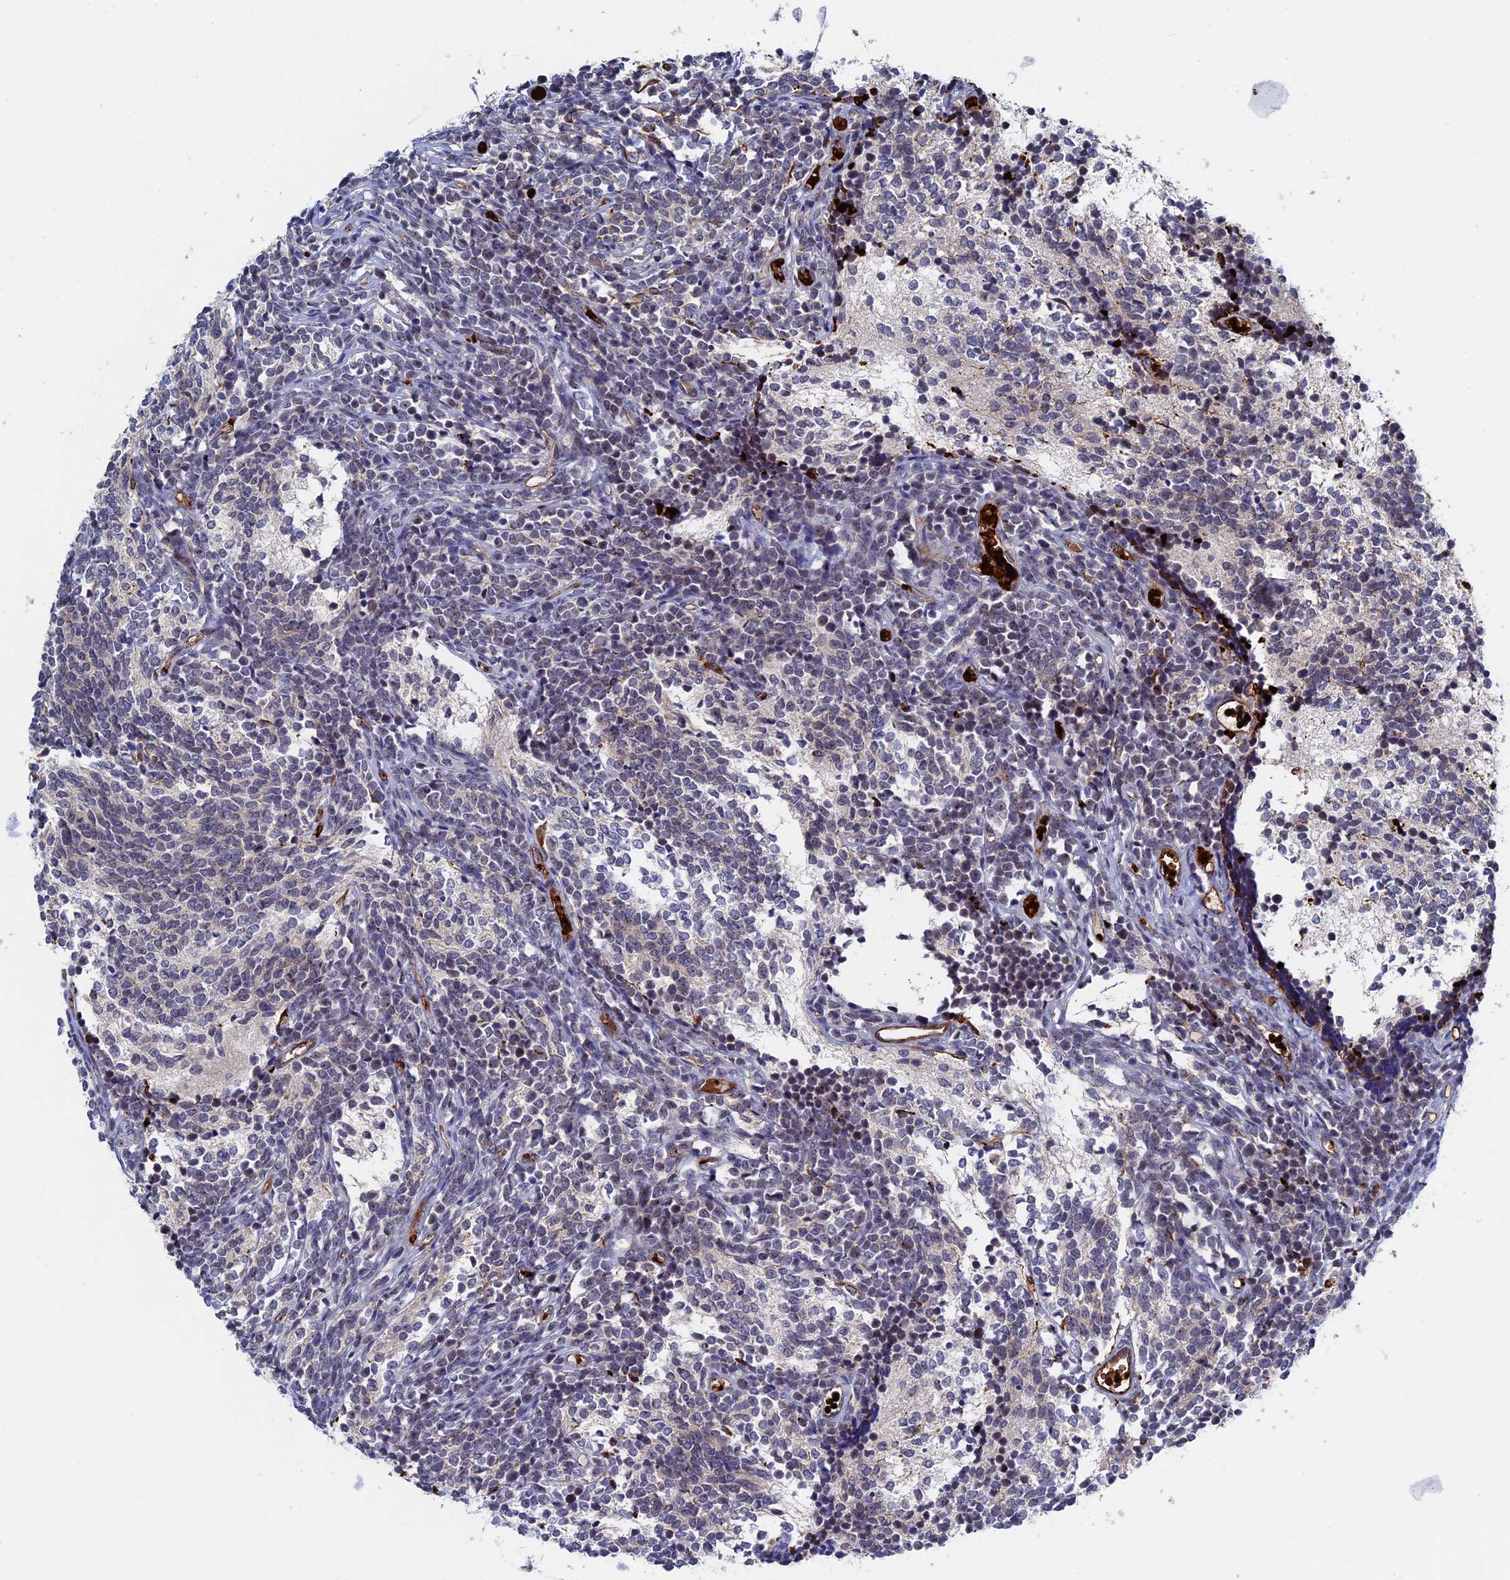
{"staining": {"intensity": "negative", "quantity": "none", "location": "none"}, "tissue": "glioma", "cell_type": "Tumor cells", "image_type": "cancer", "snomed": [{"axis": "morphology", "description": "Glioma, malignant, Low grade"}, {"axis": "topography", "description": "Brain"}], "caption": "Glioma was stained to show a protein in brown. There is no significant expression in tumor cells.", "gene": "EXOSC9", "patient": {"sex": "female", "age": 1}}